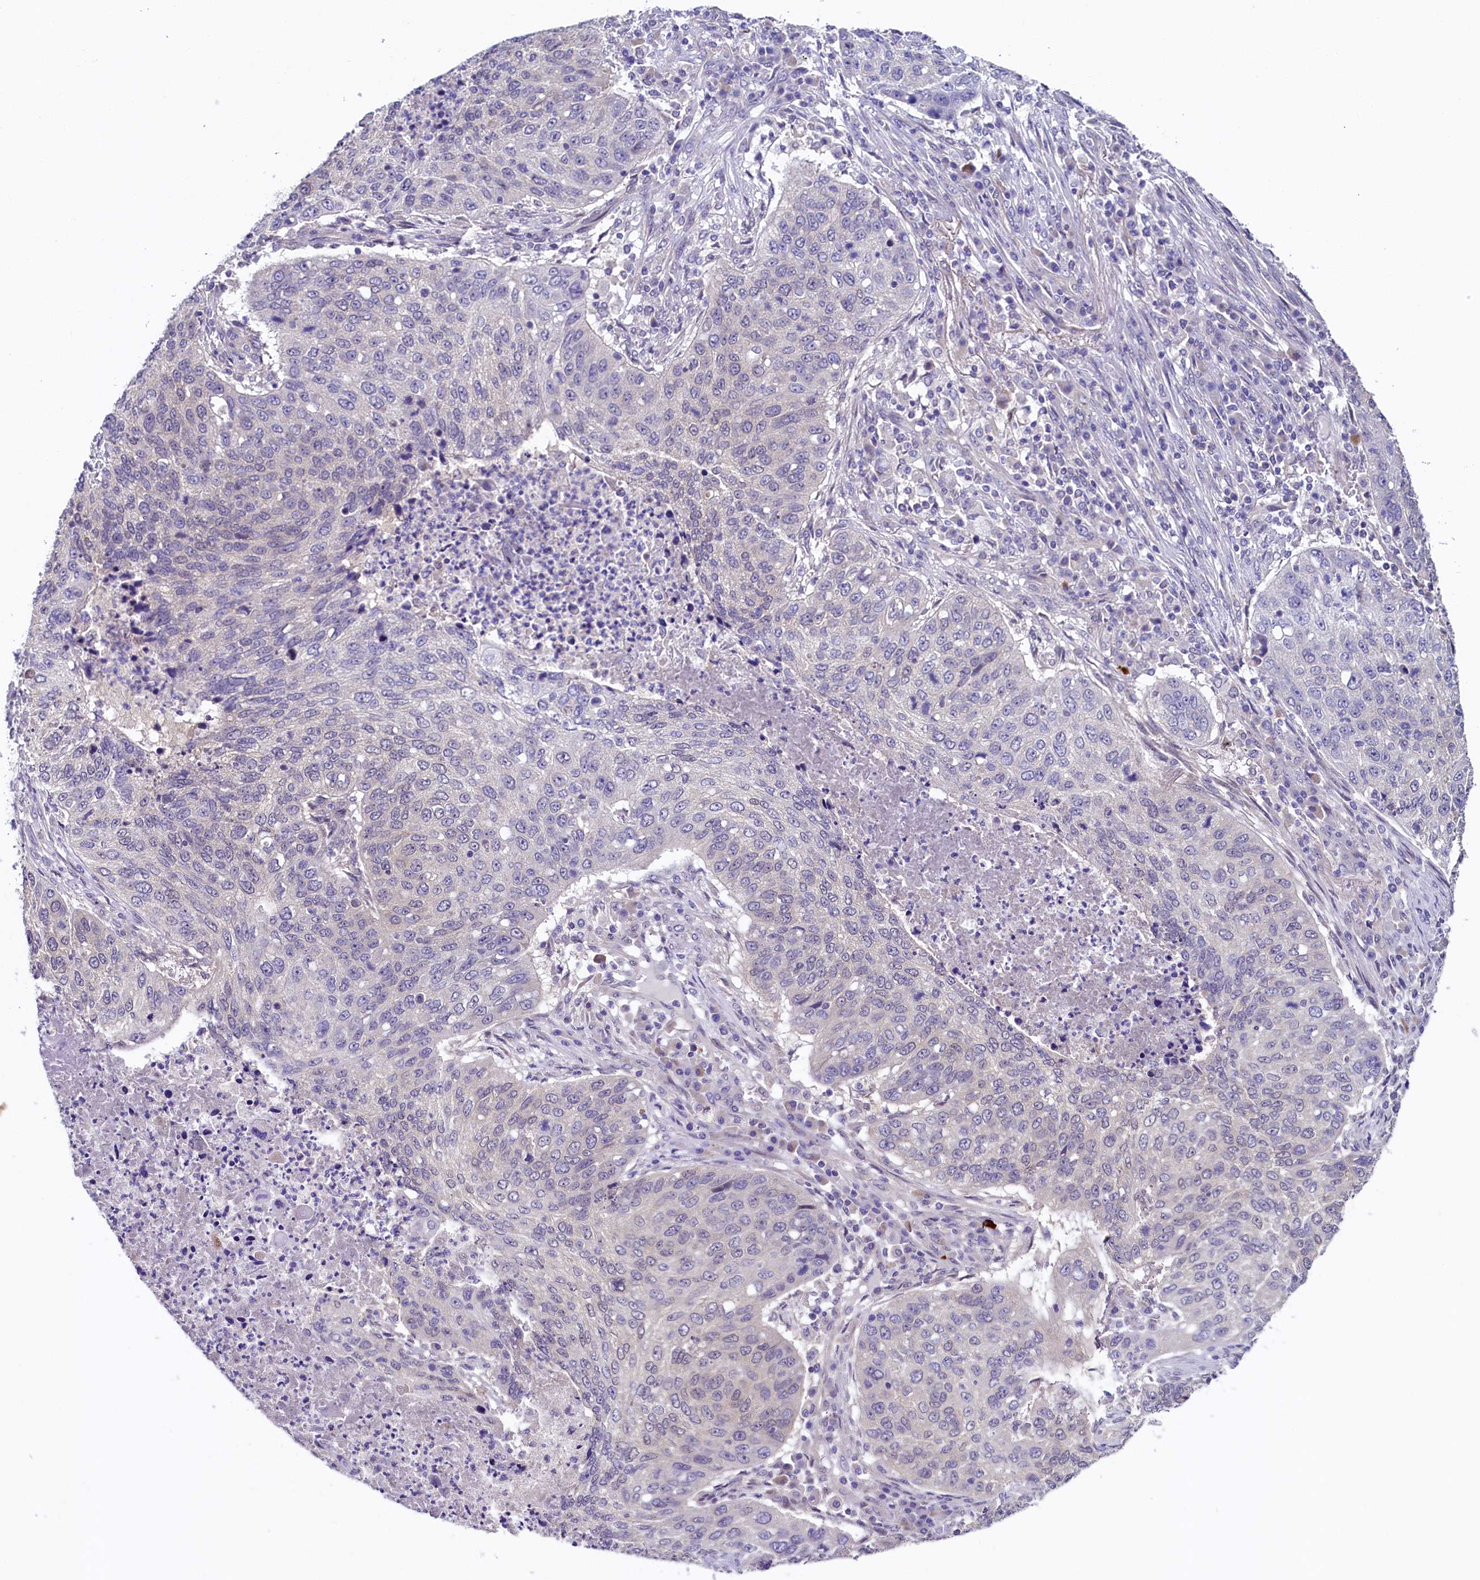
{"staining": {"intensity": "weak", "quantity": "<25%", "location": "nuclear"}, "tissue": "lung cancer", "cell_type": "Tumor cells", "image_type": "cancer", "snomed": [{"axis": "morphology", "description": "Squamous cell carcinoma, NOS"}, {"axis": "topography", "description": "Lung"}], "caption": "This is an IHC micrograph of lung squamous cell carcinoma. There is no staining in tumor cells.", "gene": "FLYWCH2", "patient": {"sex": "female", "age": 63}}